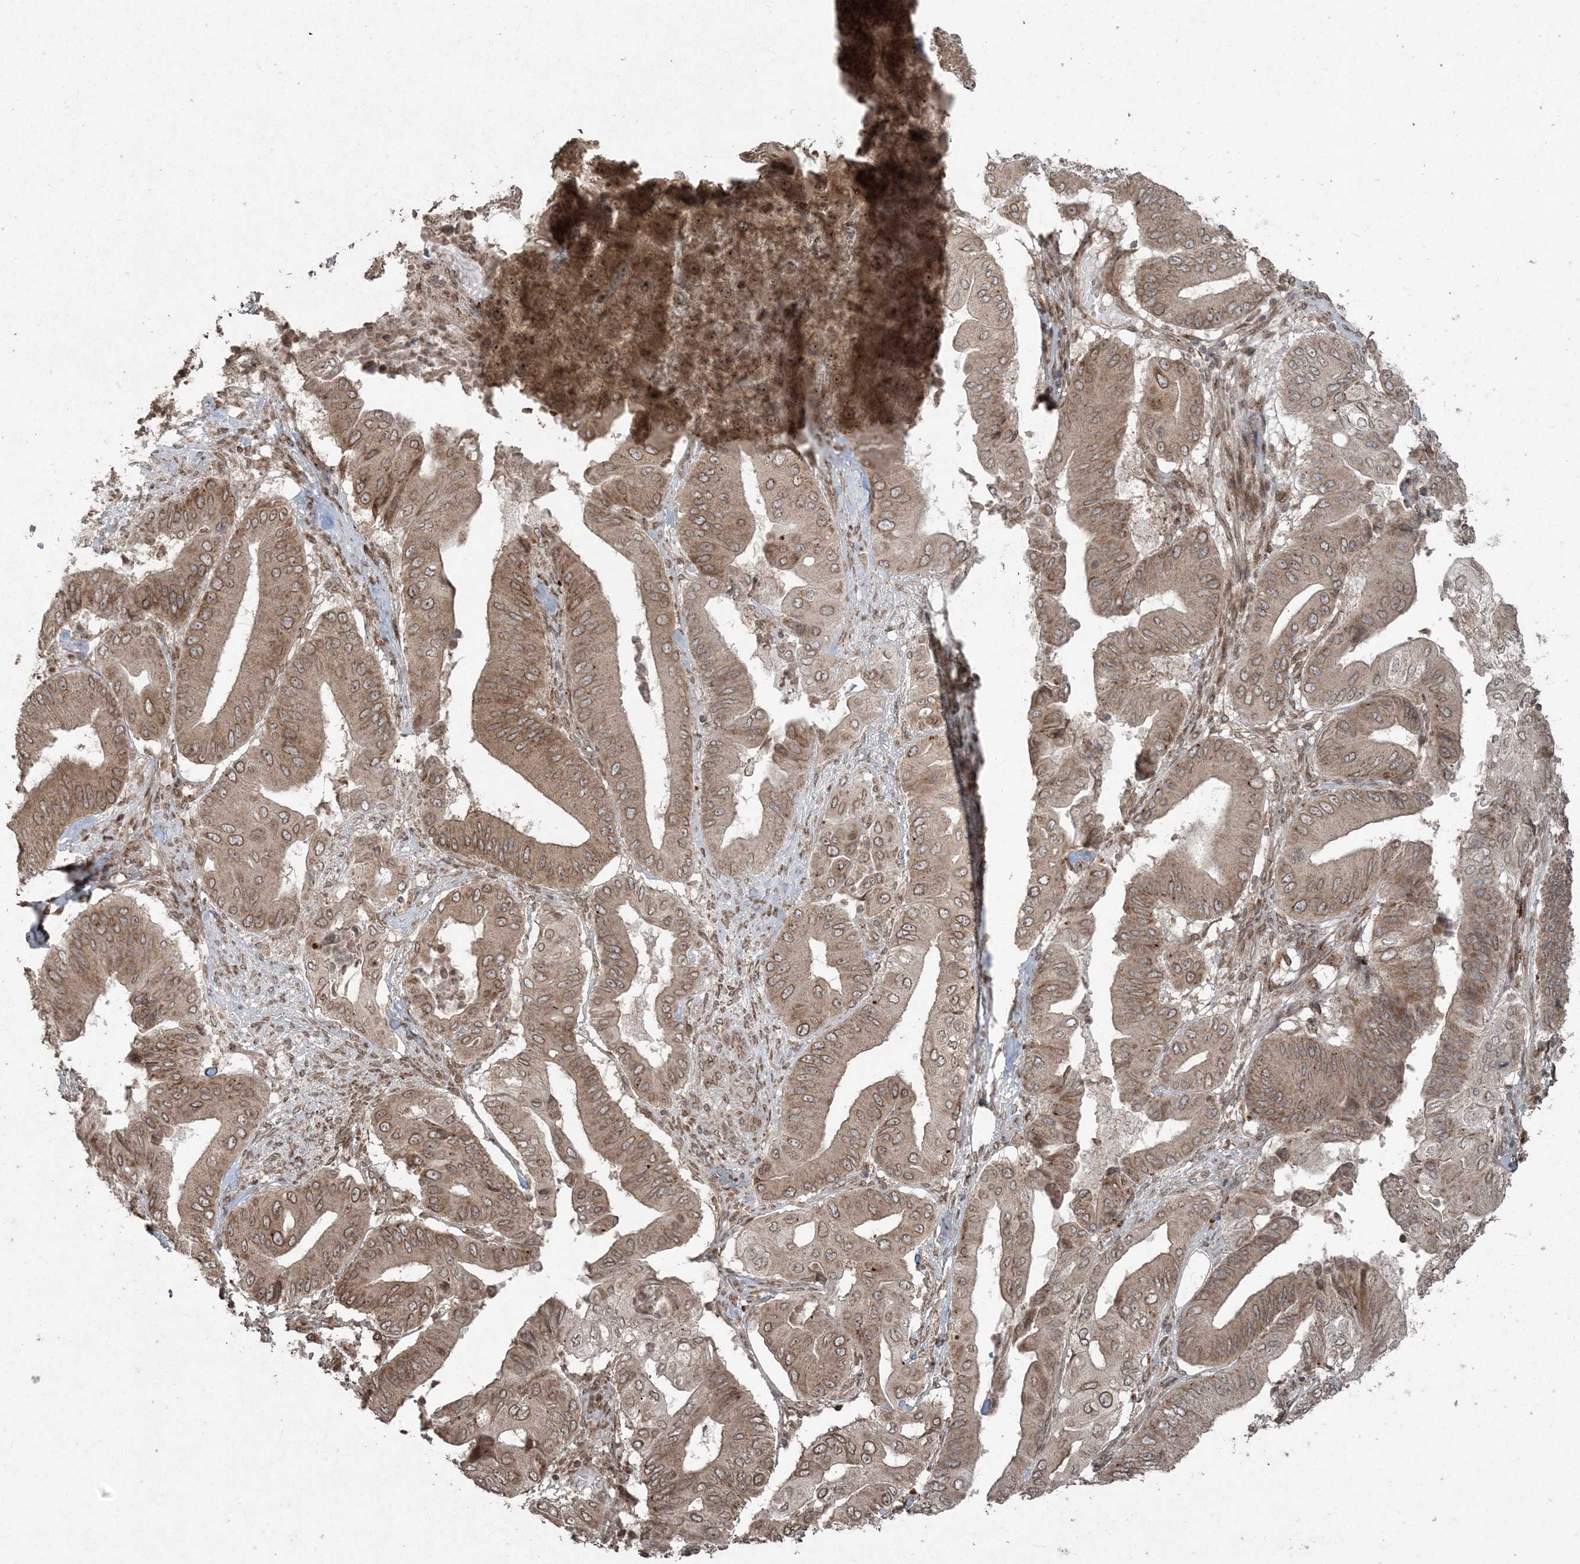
{"staining": {"intensity": "moderate", "quantity": ">75%", "location": "cytoplasmic/membranous,nuclear"}, "tissue": "pancreatic cancer", "cell_type": "Tumor cells", "image_type": "cancer", "snomed": [{"axis": "morphology", "description": "Adenocarcinoma, NOS"}, {"axis": "topography", "description": "Pancreas"}], "caption": "IHC of human pancreatic adenocarcinoma demonstrates medium levels of moderate cytoplasmic/membranous and nuclear expression in approximately >75% of tumor cells.", "gene": "DDX19B", "patient": {"sex": "female", "age": 77}}